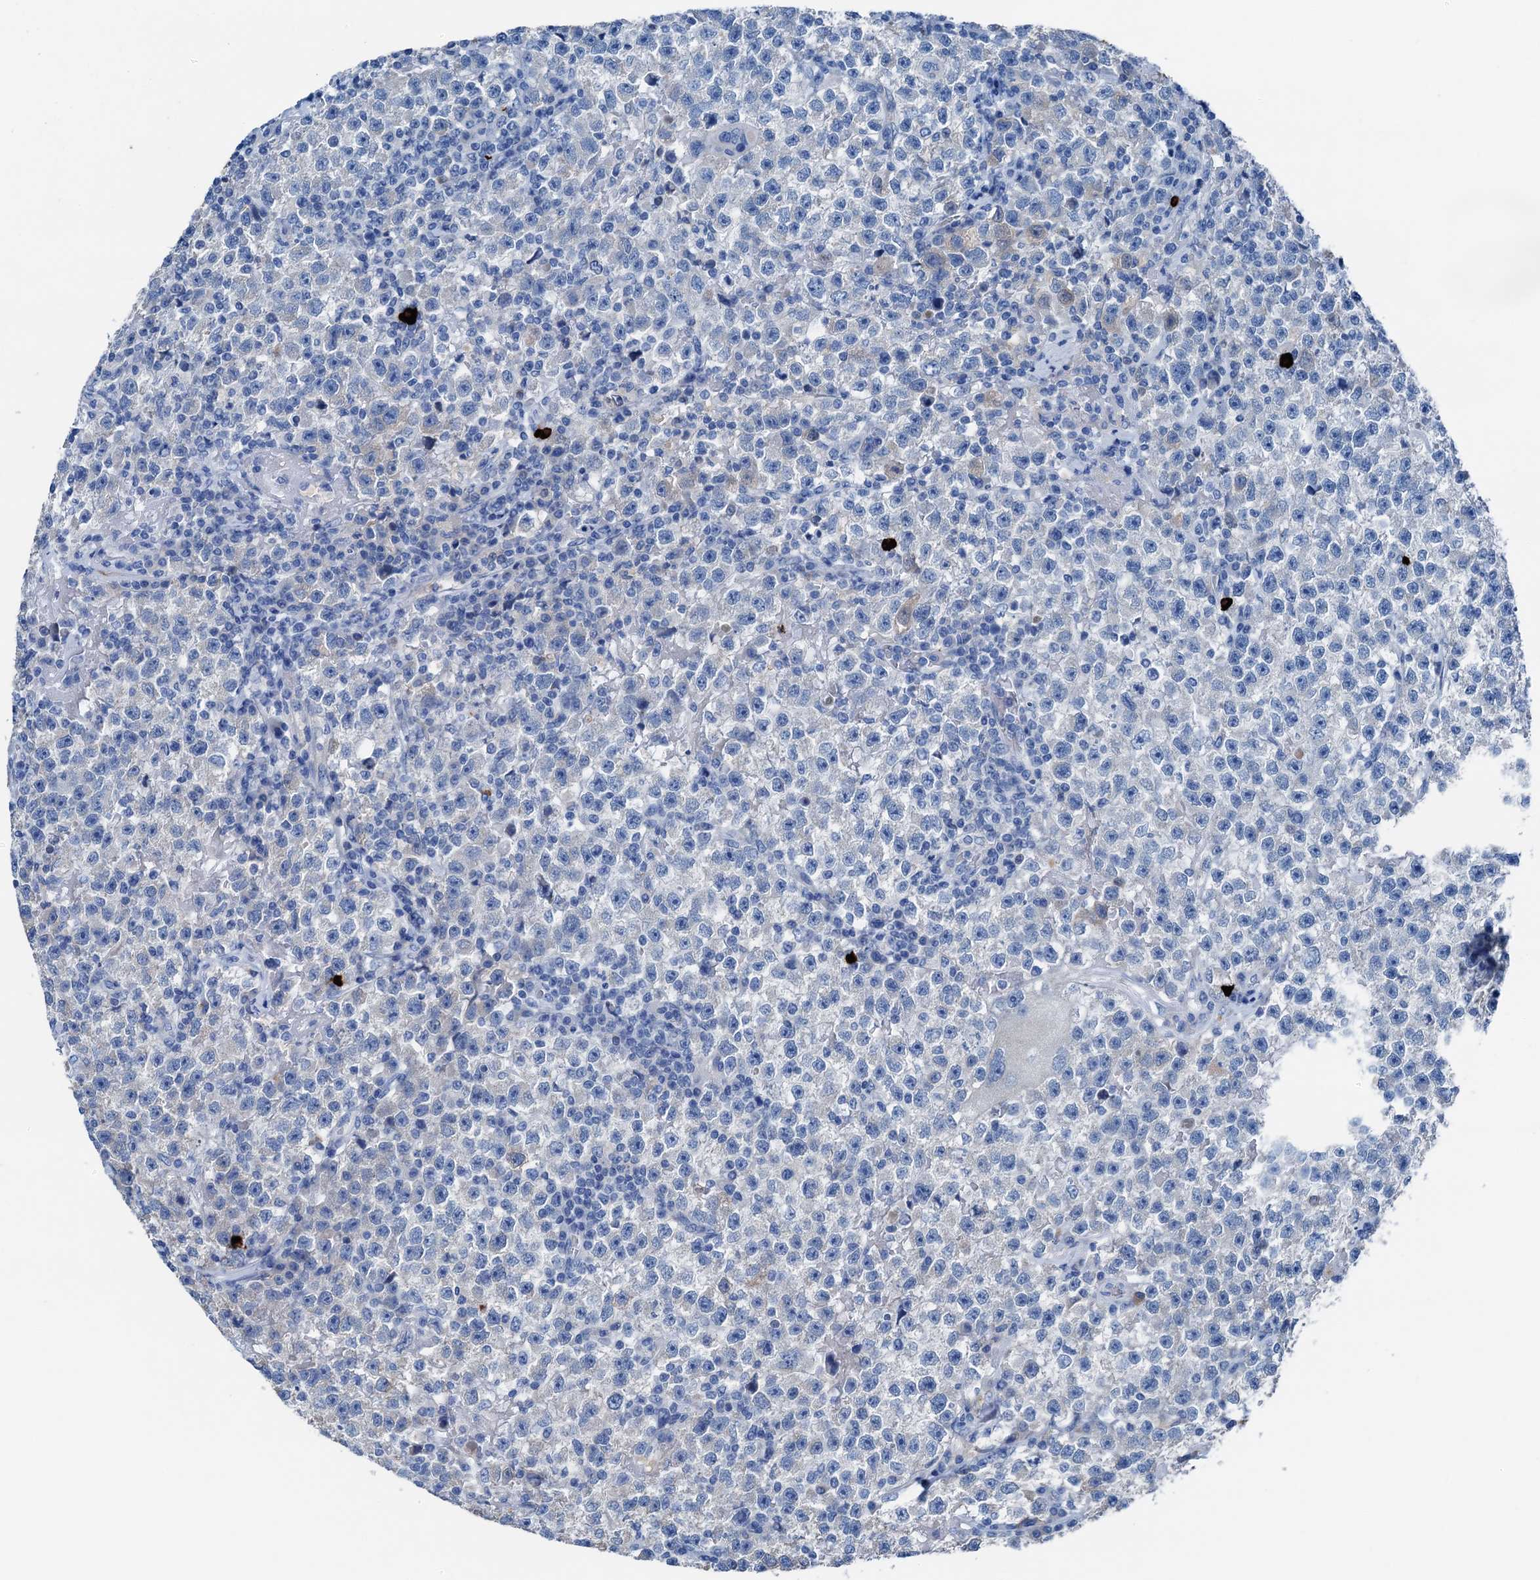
{"staining": {"intensity": "negative", "quantity": "none", "location": "none"}, "tissue": "testis cancer", "cell_type": "Tumor cells", "image_type": "cancer", "snomed": [{"axis": "morphology", "description": "Seminoma, NOS"}, {"axis": "topography", "description": "Testis"}], "caption": "An IHC image of testis cancer is shown. There is no staining in tumor cells of testis cancer. Nuclei are stained in blue.", "gene": "C1QTNF4", "patient": {"sex": "male", "age": 22}}